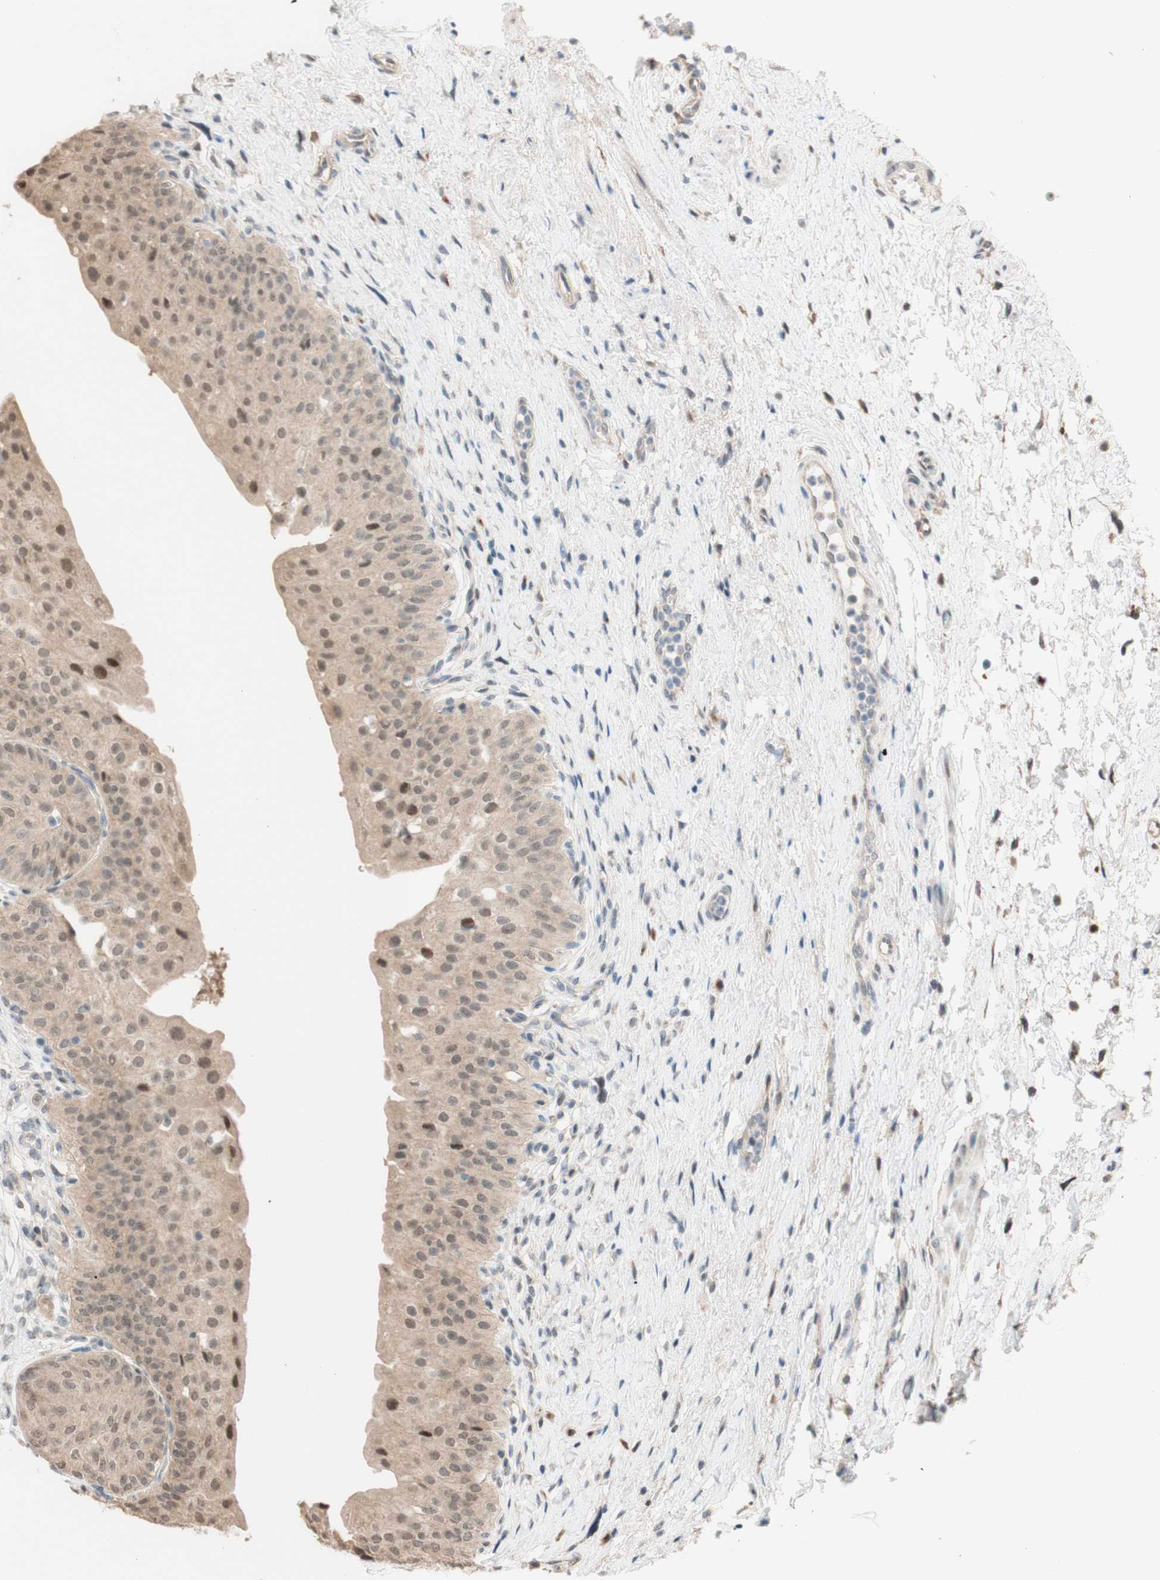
{"staining": {"intensity": "moderate", "quantity": ">75%", "location": "cytoplasmic/membranous"}, "tissue": "urinary bladder", "cell_type": "Urothelial cells", "image_type": "normal", "snomed": [{"axis": "morphology", "description": "Normal tissue, NOS"}, {"axis": "morphology", "description": "Urothelial carcinoma, High grade"}, {"axis": "topography", "description": "Urinary bladder"}], "caption": "Protein expression analysis of benign urinary bladder demonstrates moderate cytoplasmic/membranous positivity in approximately >75% of urothelial cells. Nuclei are stained in blue.", "gene": "CCNC", "patient": {"sex": "male", "age": 46}}